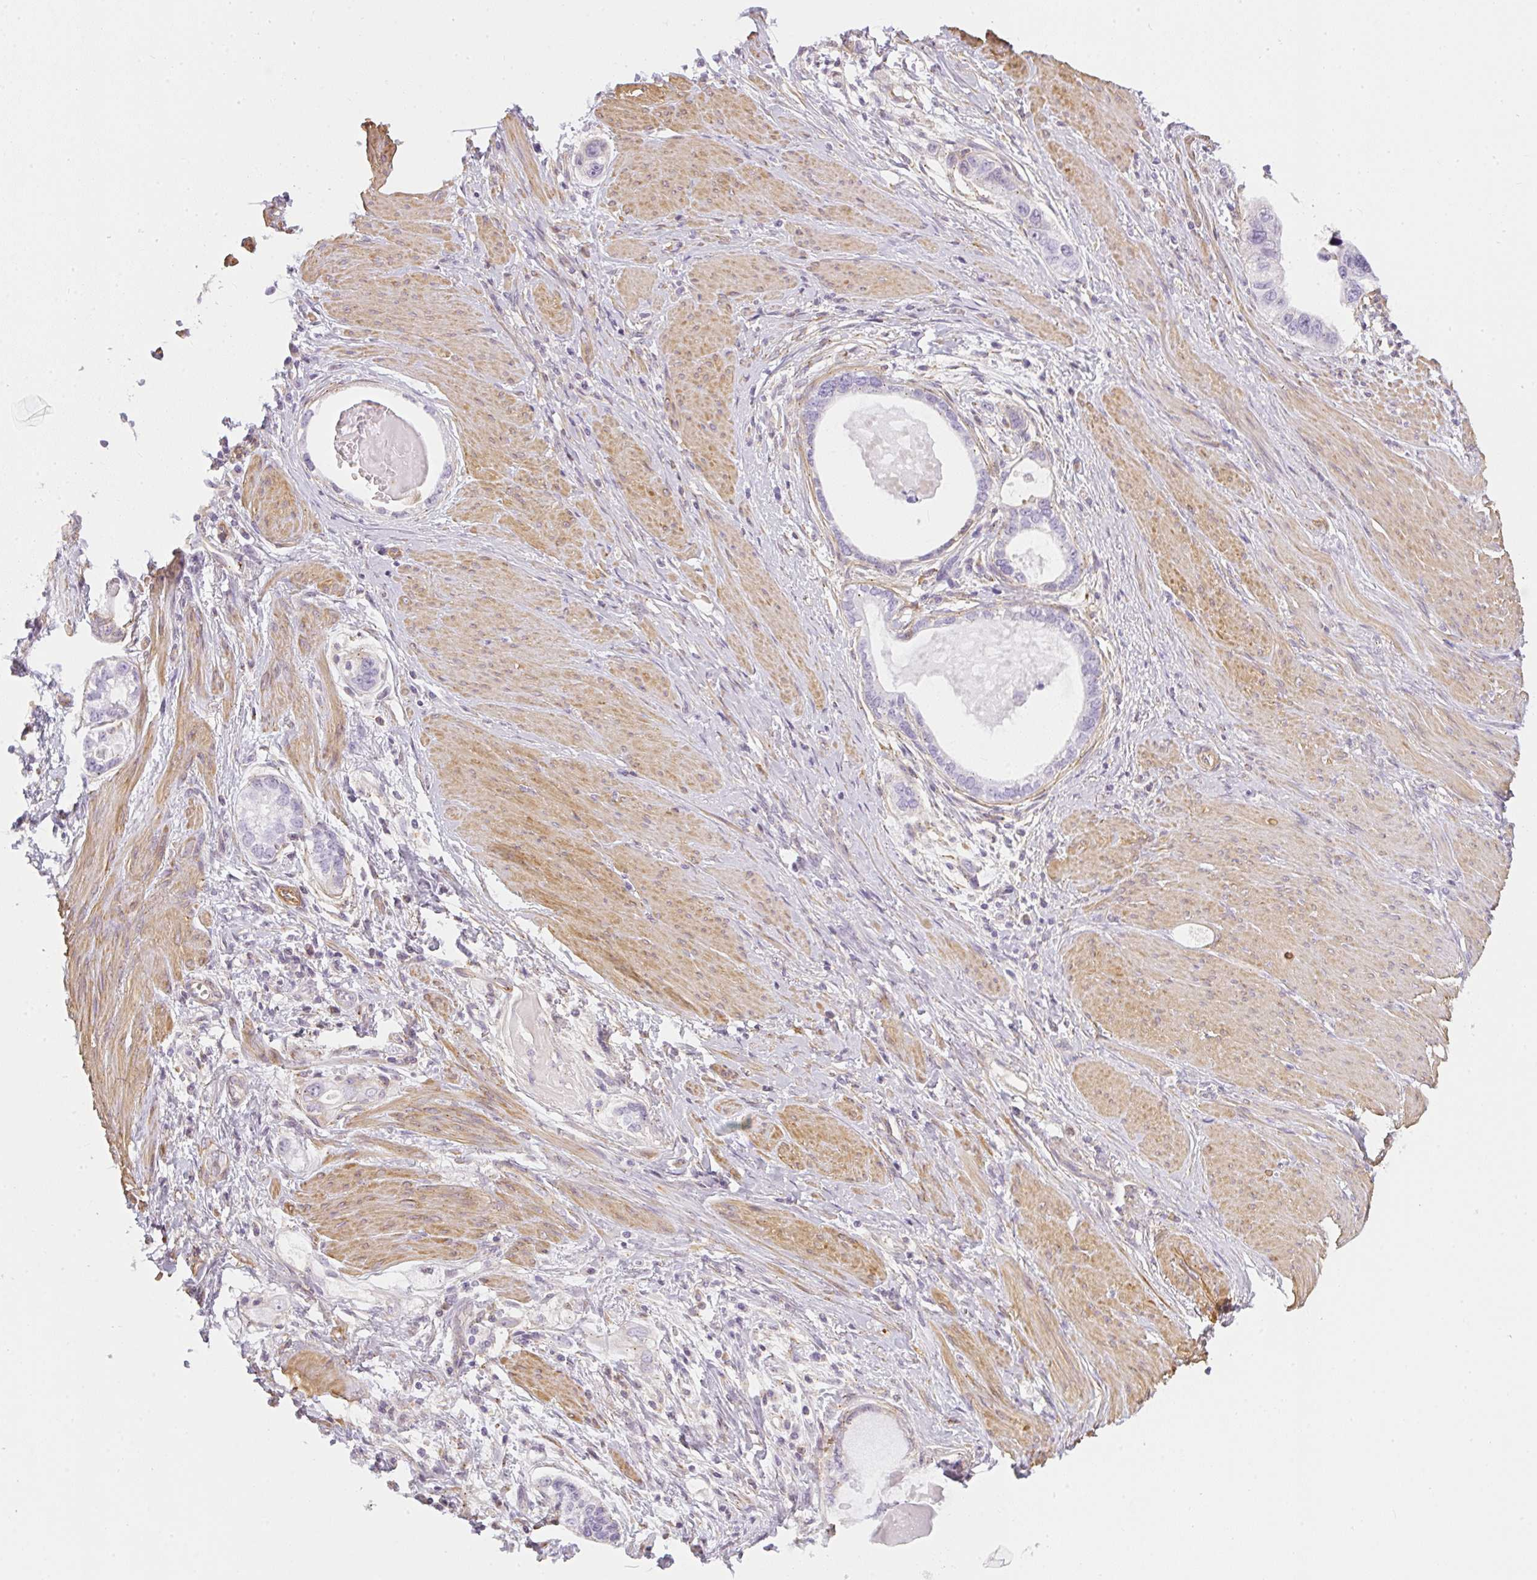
{"staining": {"intensity": "negative", "quantity": "none", "location": "none"}, "tissue": "stomach cancer", "cell_type": "Tumor cells", "image_type": "cancer", "snomed": [{"axis": "morphology", "description": "Adenocarcinoma, NOS"}, {"axis": "topography", "description": "Stomach, lower"}], "caption": "The micrograph displays no staining of tumor cells in stomach cancer. Nuclei are stained in blue.", "gene": "SULF1", "patient": {"sex": "female", "age": 93}}